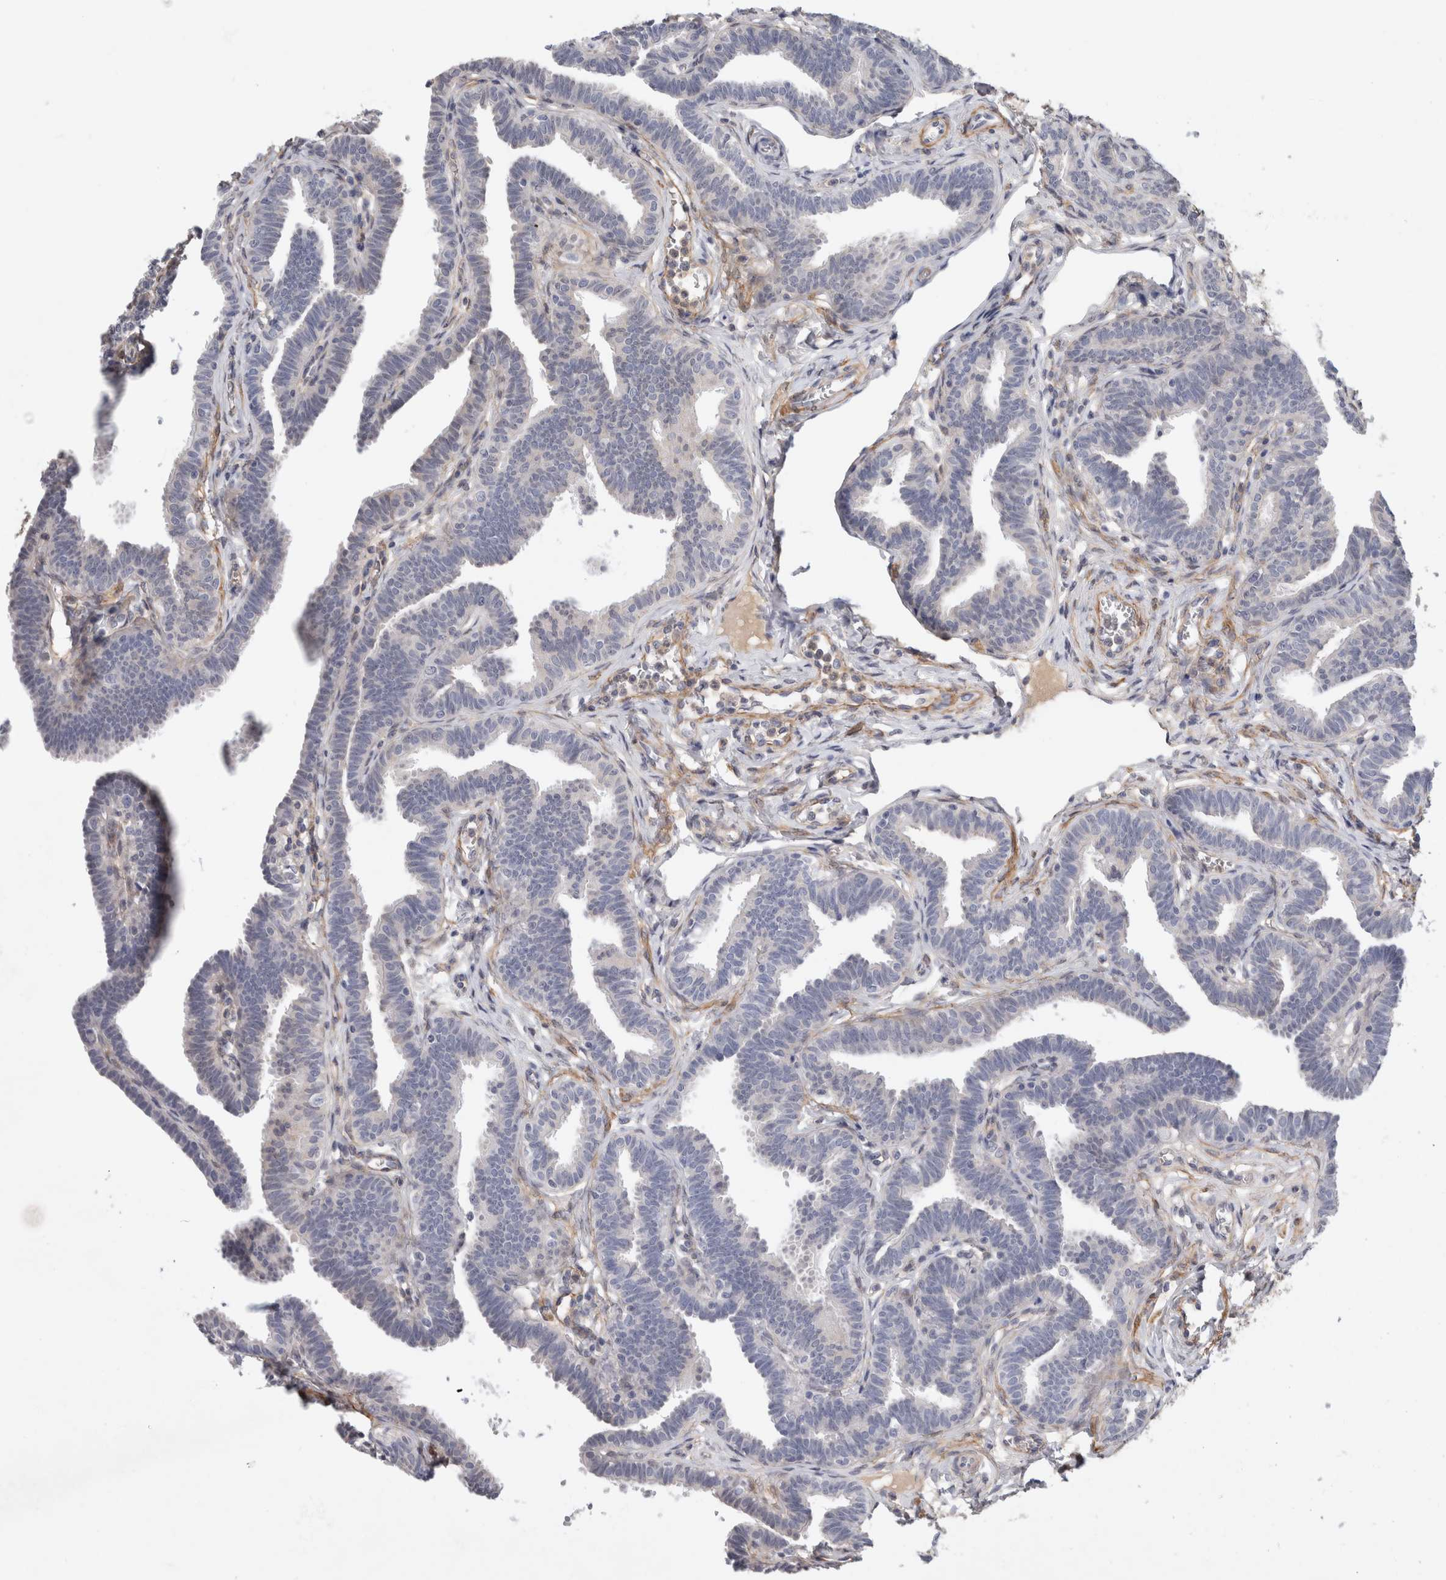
{"staining": {"intensity": "negative", "quantity": "none", "location": "none"}, "tissue": "fallopian tube", "cell_type": "Glandular cells", "image_type": "normal", "snomed": [{"axis": "morphology", "description": "Normal tissue, NOS"}, {"axis": "topography", "description": "Fallopian tube"}, {"axis": "topography", "description": "Ovary"}], "caption": "Immunohistochemistry photomicrograph of unremarkable fallopian tube: fallopian tube stained with DAB displays no significant protein positivity in glandular cells.", "gene": "PGM1", "patient": {"sex": "female", "age": 23}}